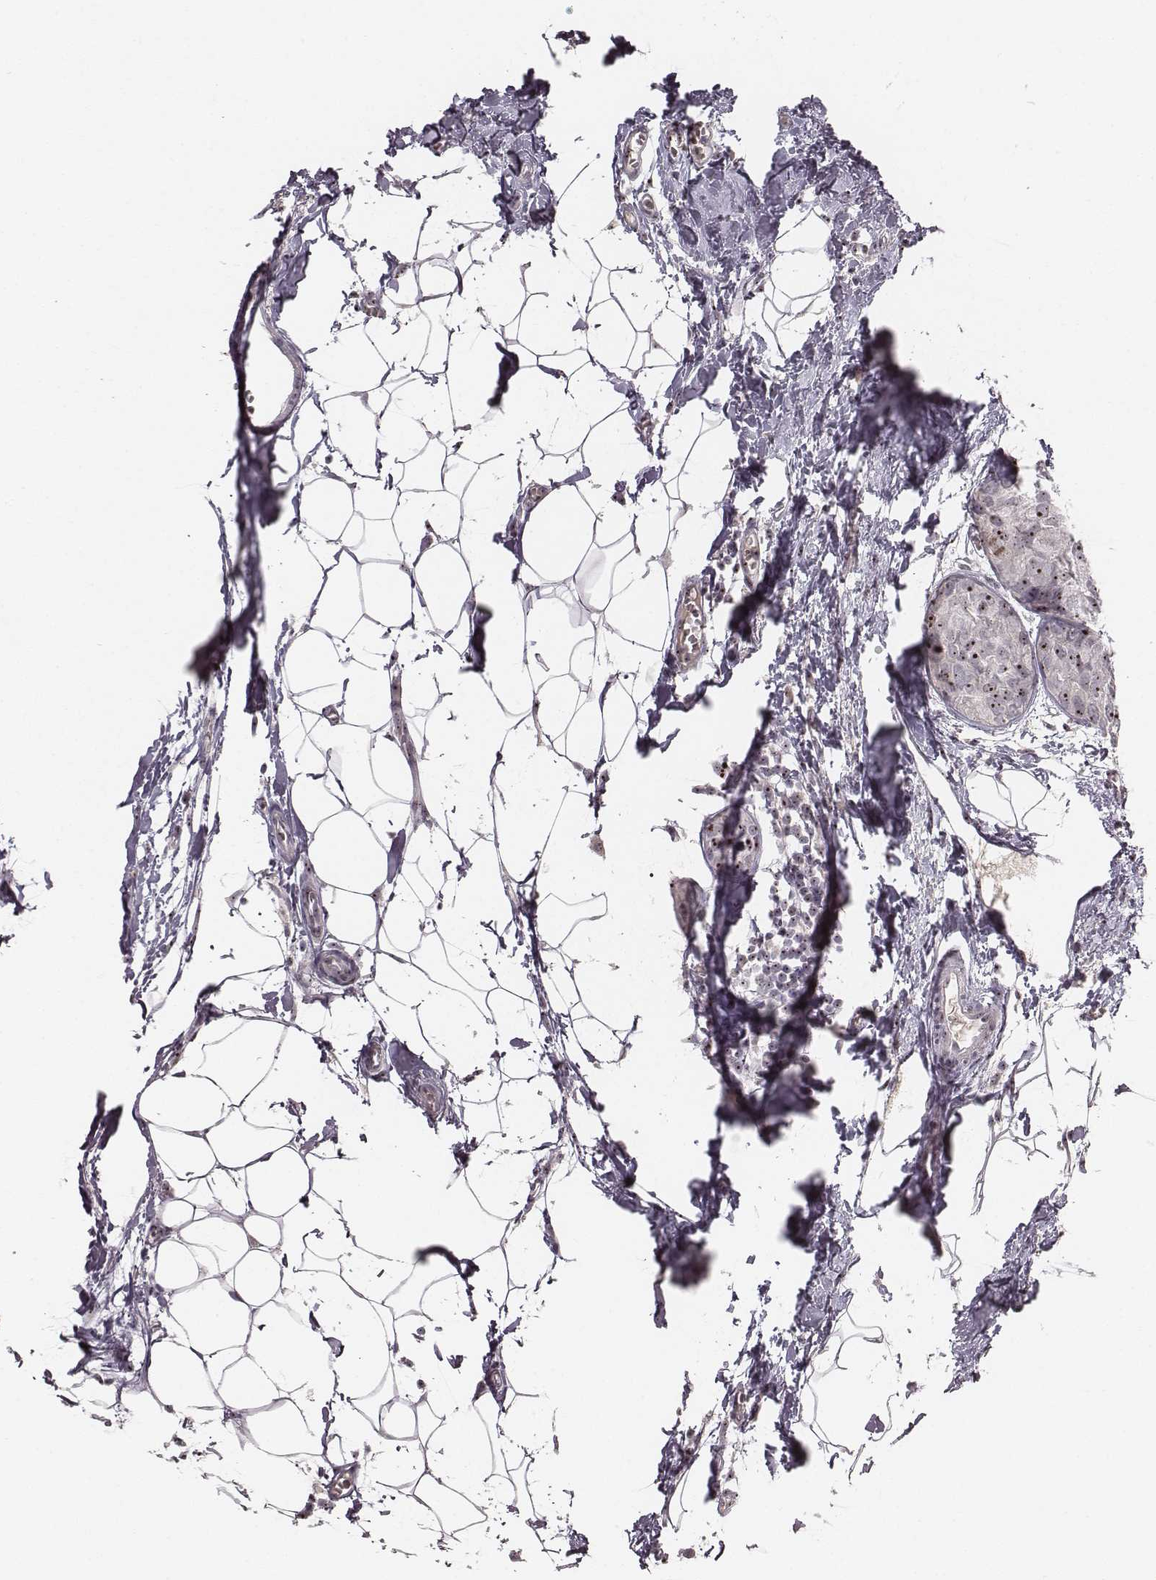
{"staining": {"intensity": "moderate", "quantity": ">75%", "location": "nuclear"}, "tissue": "breast cancer", "cell_type": "Tumor cells", "image_type": "cancer", "snomed": [{"axis": "morphology", "description": "Duct carcinoma"}, {"axis": "topography", "description": "Breast"}], "caption": "A brown stain highlights moderate nuclear expression of a protein in infiltrating ductal carcinoma (breast) tumor cells.", "gene": "NOP56", "patient": {"sex": "female", "age": 38}}